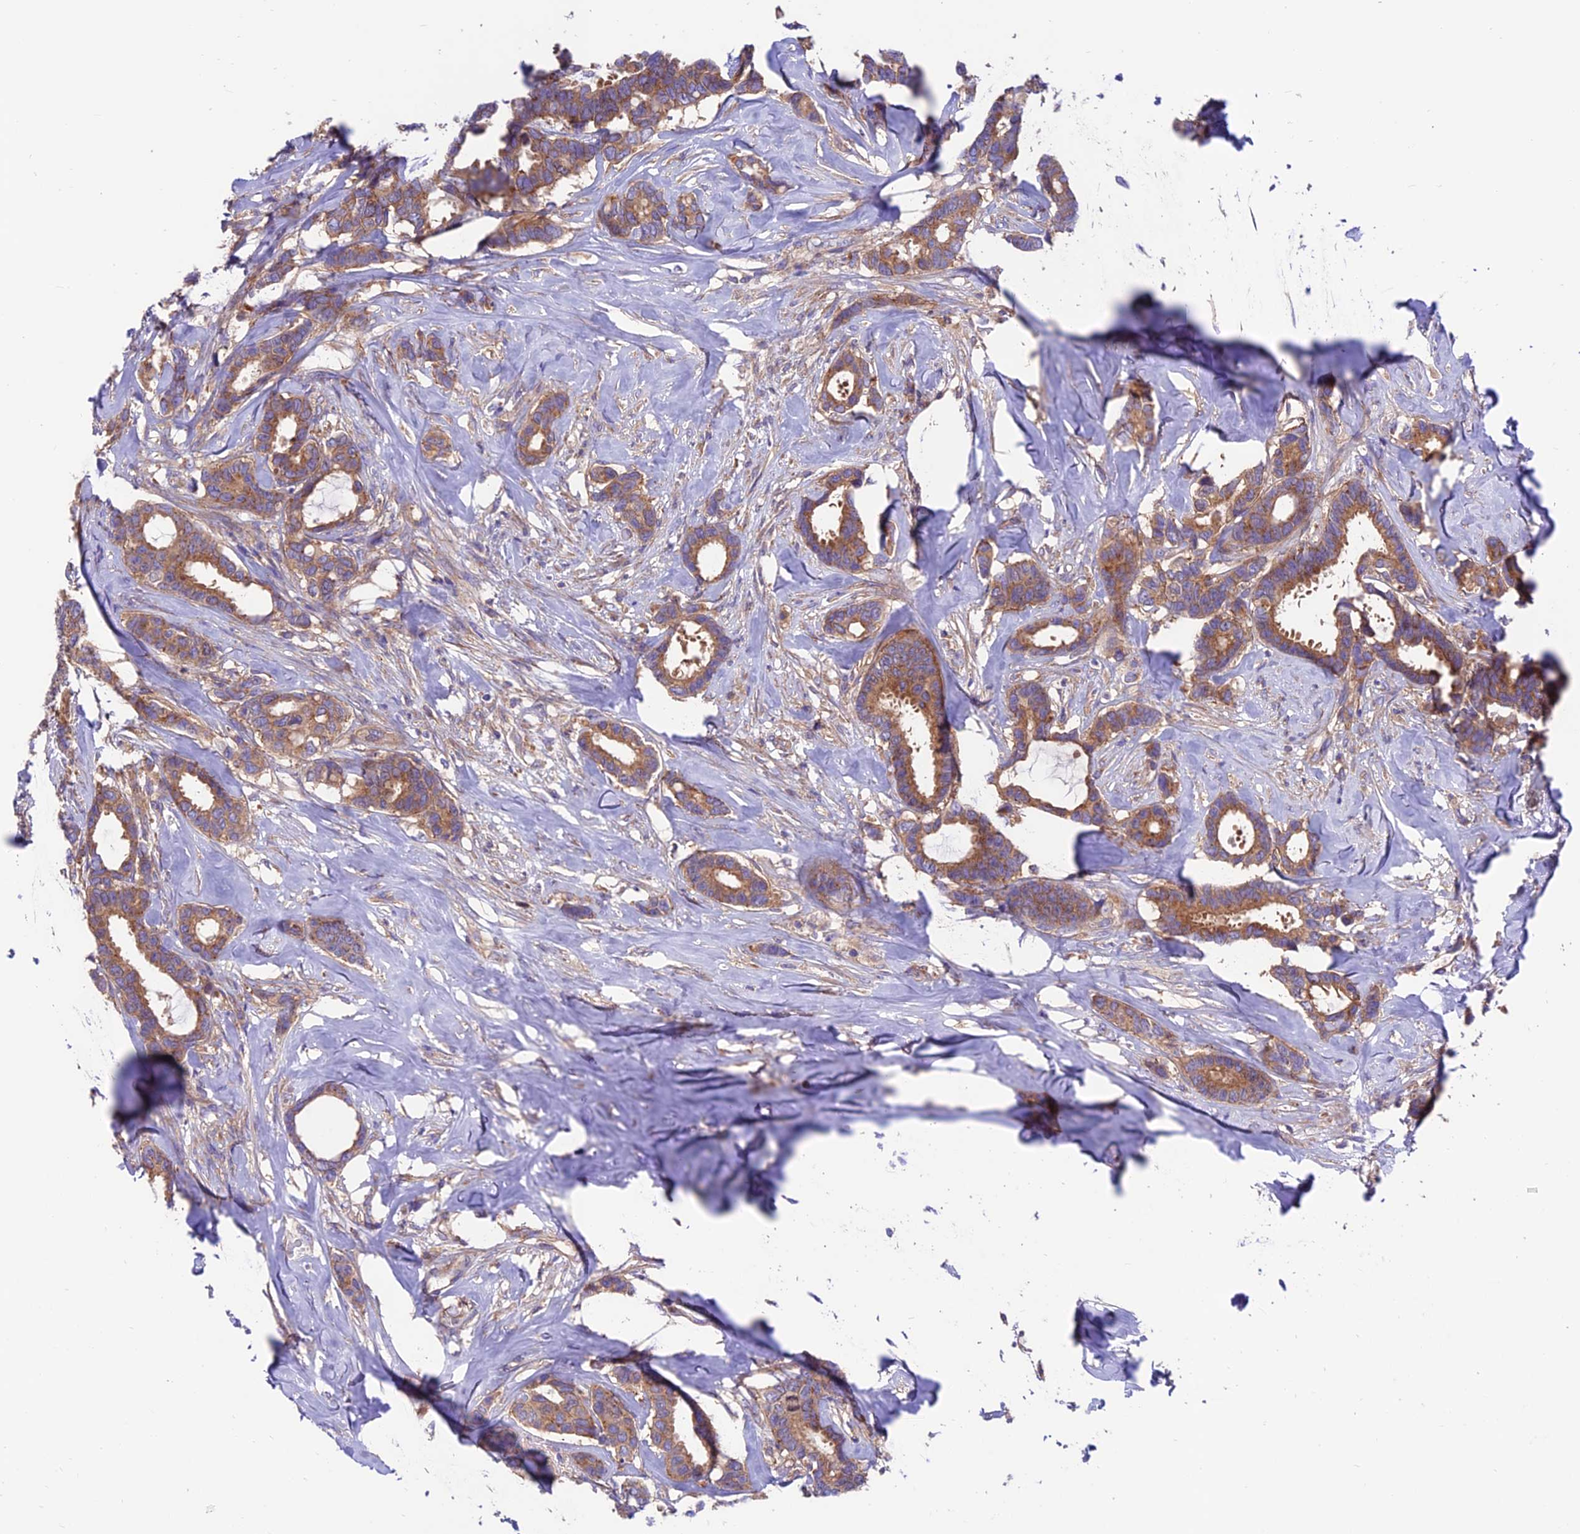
{"staining": {"intensity": "moderate", "quantity": ">75%", "location": "cytoplasmic/membranous"}, "tissue": "breast cancer", "cell_type": "Tumor cells", "image_type": "cancer", "snomed": [{"axis": "morphology", "description": "Duct carcinoma"}, {"axis": "topography", "description": "Breast"}], "caption": "A photomicrograph of human breast invasive ductal carcinoma stained for a protein shows moderate cytoplasmic/membranous brown staining in tumor cells.", "gene": "VPS16", "patient": {"sex": "female", "age": 87}}